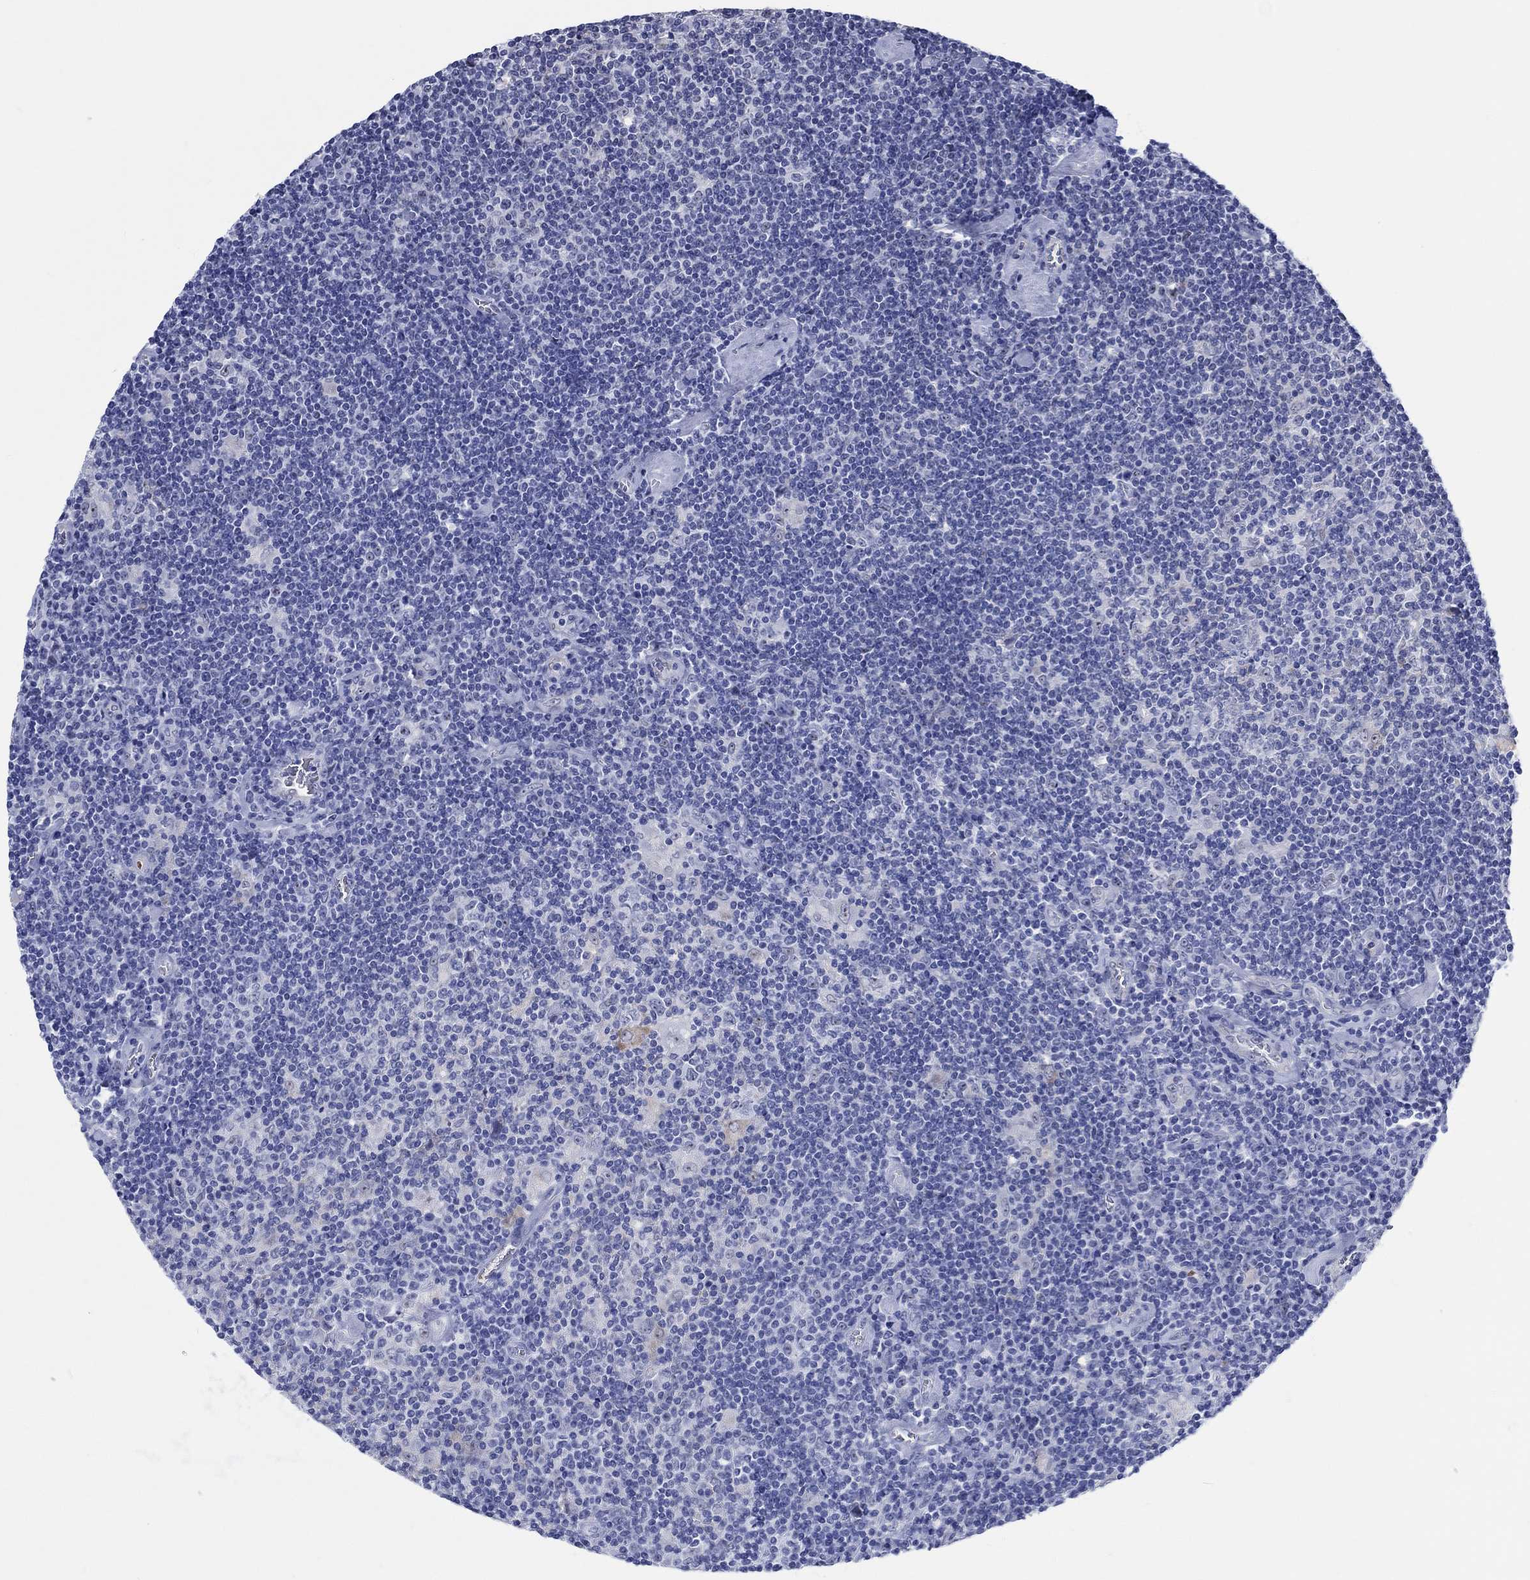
{"staining": {"intensity": "negative", "quantity": "none", "location": "none"}, "tissue": "lymphoma", "cell_type": "Tumor cells", "image_type": "cancer", "snomed": [{"axis": "morphology", "description": "Hodgkin's disease, NOS"}, {"axis": "topography", "description": "Lymph node"}], "caption": "An immunohistochemistry (IHC) micrograph of Hodgkin's disease is shown. There is no staining in tumor cells of Hodgkin's disease. (Brightfield microscopy of DAB (3,3'-diaminobenzidine) immunohistochemistry at high magnification).", "gene": "ZNF446", "patient": {"sex": "male", "age": 40}}